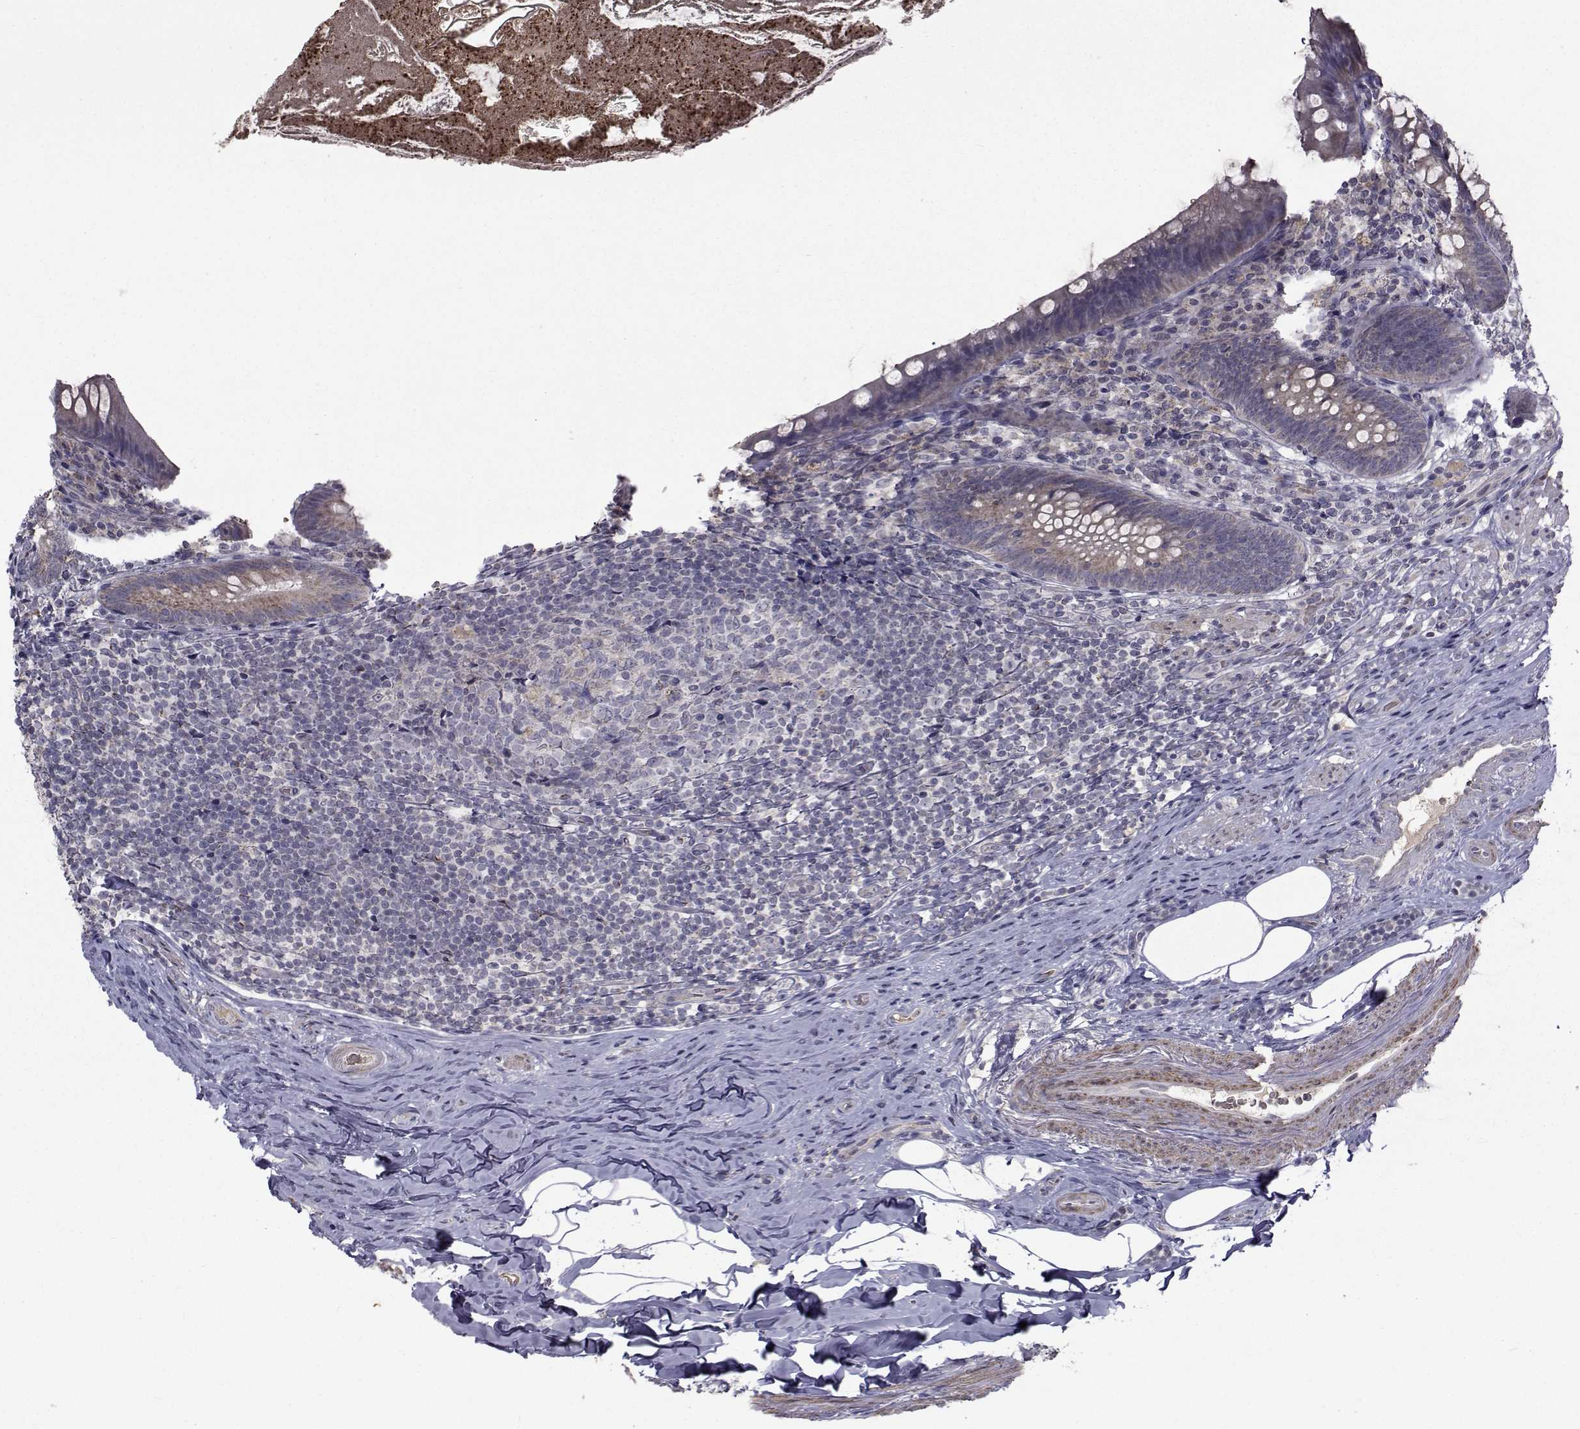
{"staining": {"intensity": "negative", "quantity": "none", "location": "none"}, "tissue": "appendix", "cell_type": "Glandular cells", "image_type": "normal", "snomed": [{"axis": "morphology", "description": "Normal tissue, NOS"}, {"axis": "topography", "description": "Appendix"}], "caption": "Immunohistochemistry image of normal human appendix stained for a protein (brown), which demonstrates no expression in glandular cells. The staining was performed using DAB (3,3'-diaminobenzidine) to visualize the protein expression in brown, while the nuclei were stained in blue with hematoxylin (Magnification: 20x).", "gene": "FDXR", "patient": {"sex": "male", "age": 47}}